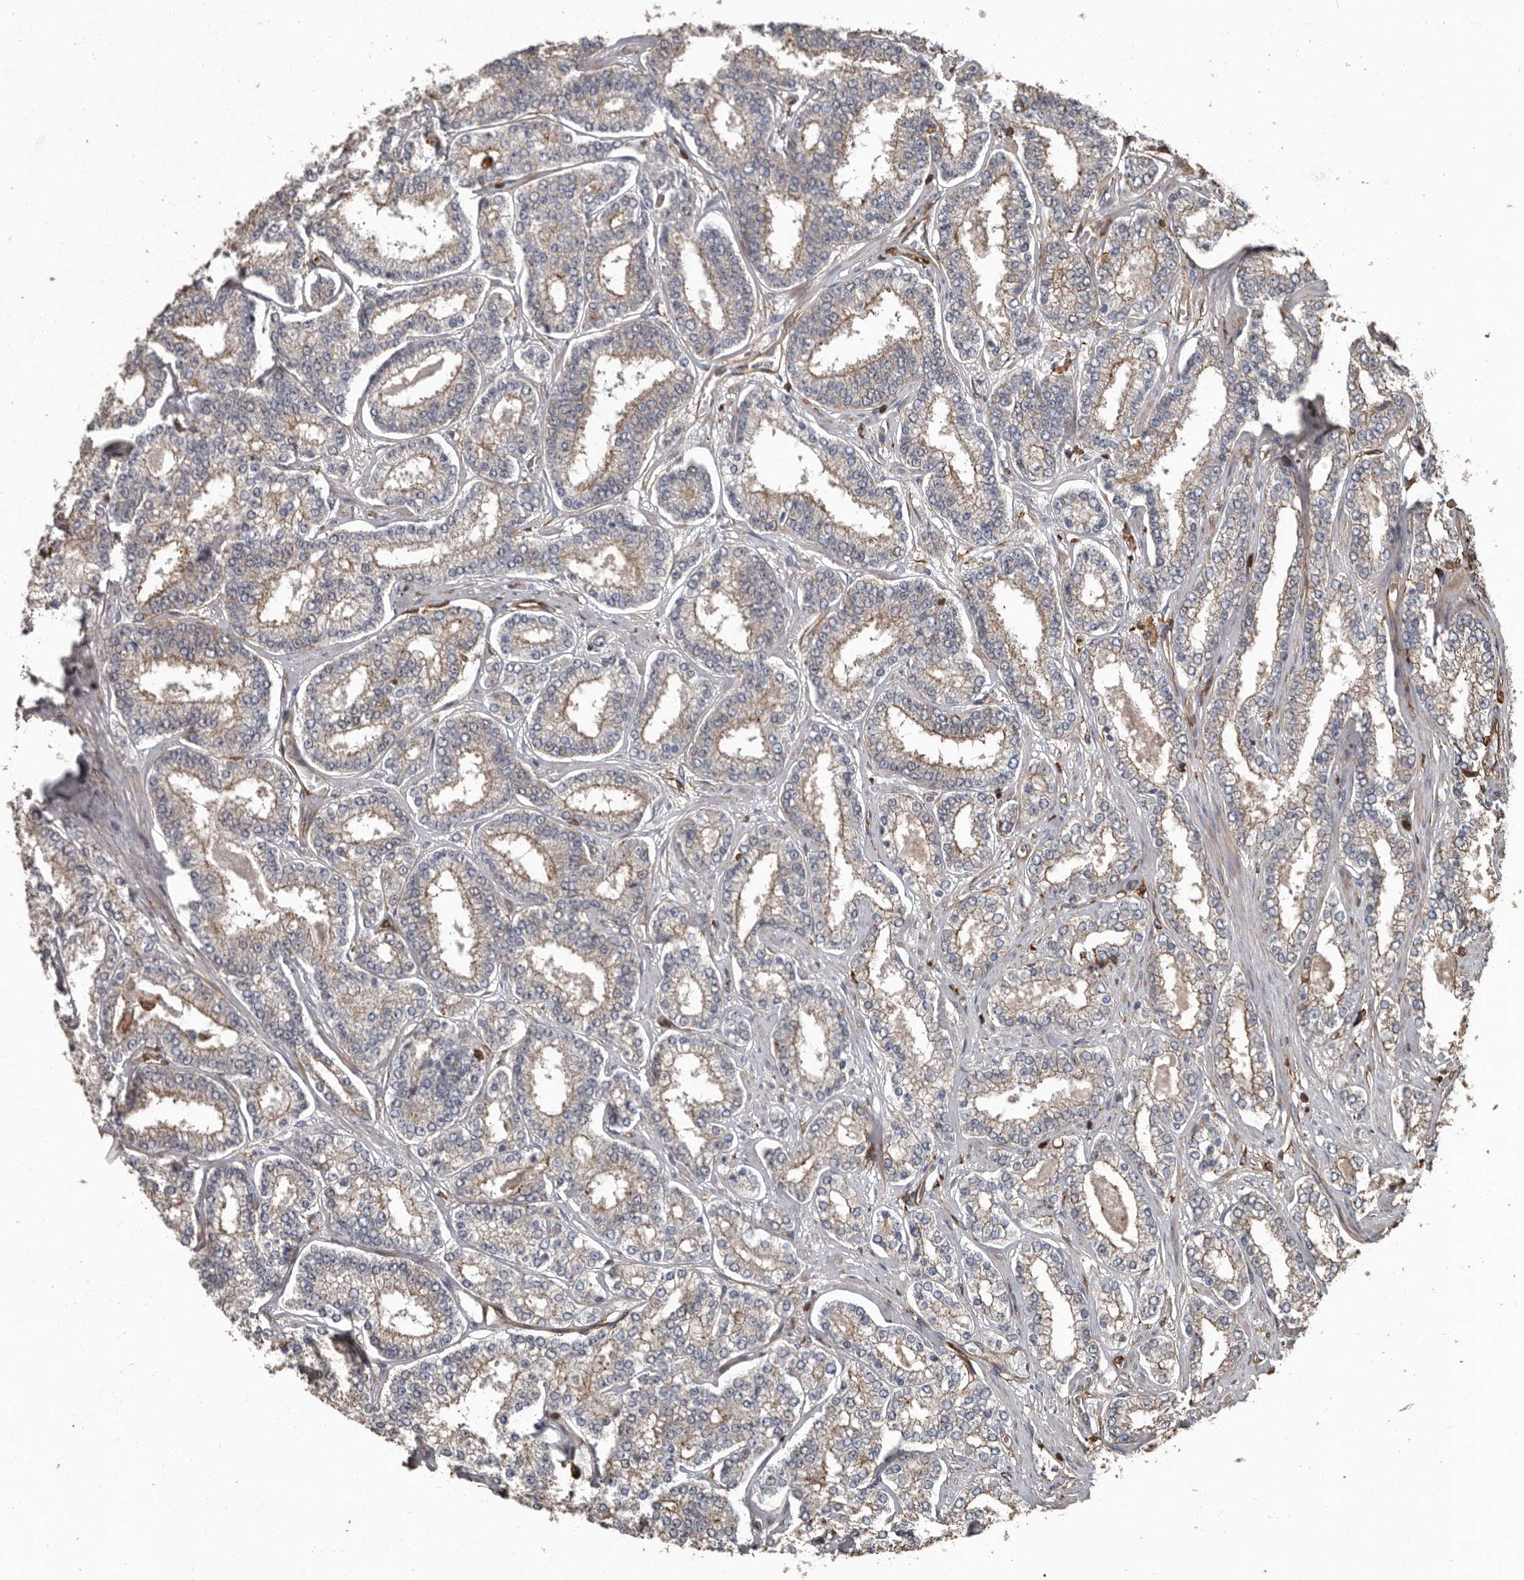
{"staining": {"intensity": "weak", "quantity": "25%-75%", "location": "cytoplasmic/membranous"}, "tissue": "prostate cancer", "cell_type": "Tumor cells", "image_type": "cancer", "snomed": [{"axis": "morphology", "description": "Normal tissue, NOS"}, {"axis": "morphology", "description": "Adenocarcinoma, High grade"}, {"axis": "topography", "description": "Prostate"}], "caption": "DAB (3,3'-diaminobenzidine) immunohistochemical staining of prostate high-grade adenocarcinoma demonstrates weak cytoplasmic/membranous protein staining in approximately 25%-75% of tumor cells.", "gene": "DENND6B", "patient": {"sex": "male", "age": 83}}